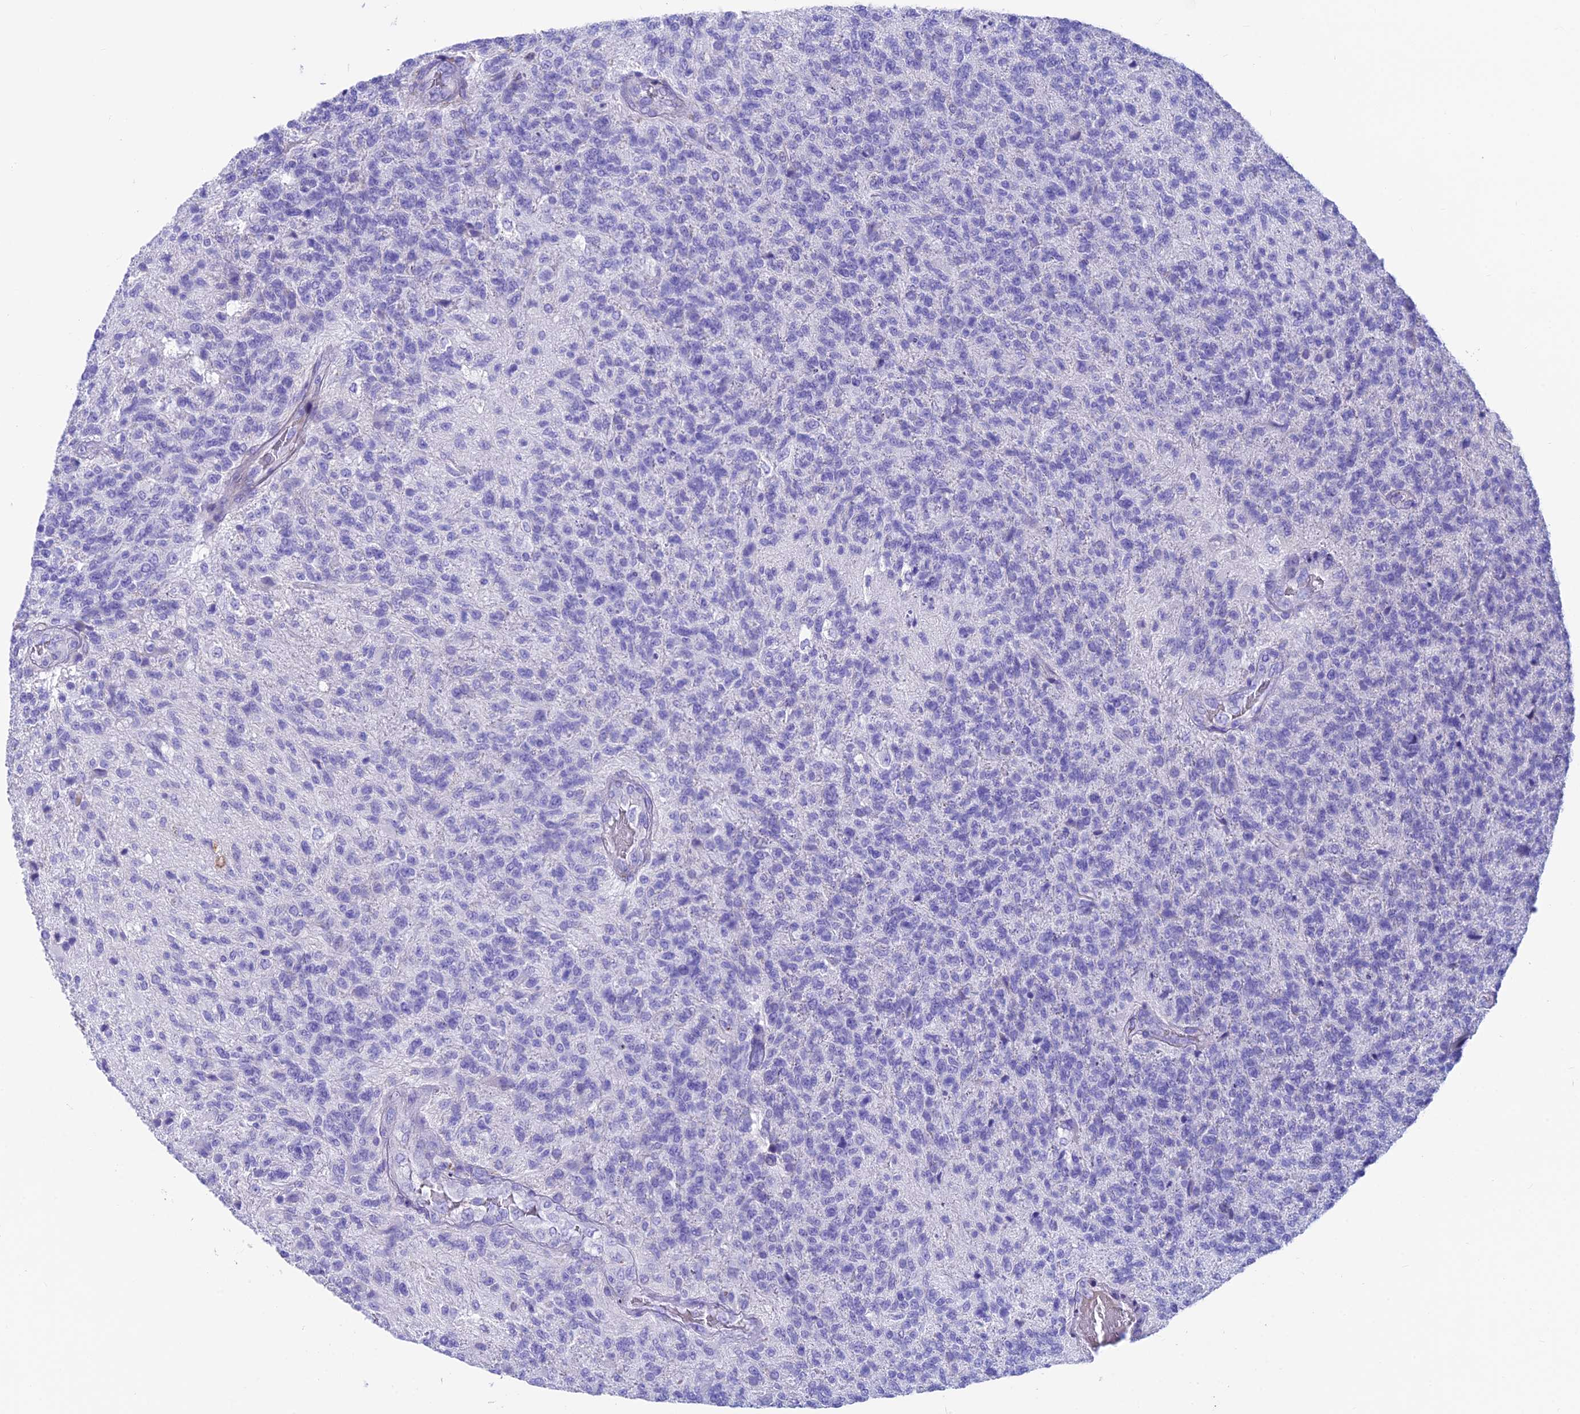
{"staining": {"intensity": "negative", "quantity": "none", "location": "none"}, "tissue": "glioma", "cell_type": "Tumor cells", "image_type": "cancer", "snomed": [{"axis": "morphology", "description": "Glioma, malignant, High grade"}, {"axis": "topography", "description": "Brain"}], "caption": "An image of glioma stained for a protein exhibits no brown staining in tumor cells.", "gene": "GNG11", "patient": {"sex": "male", "age": 56}}